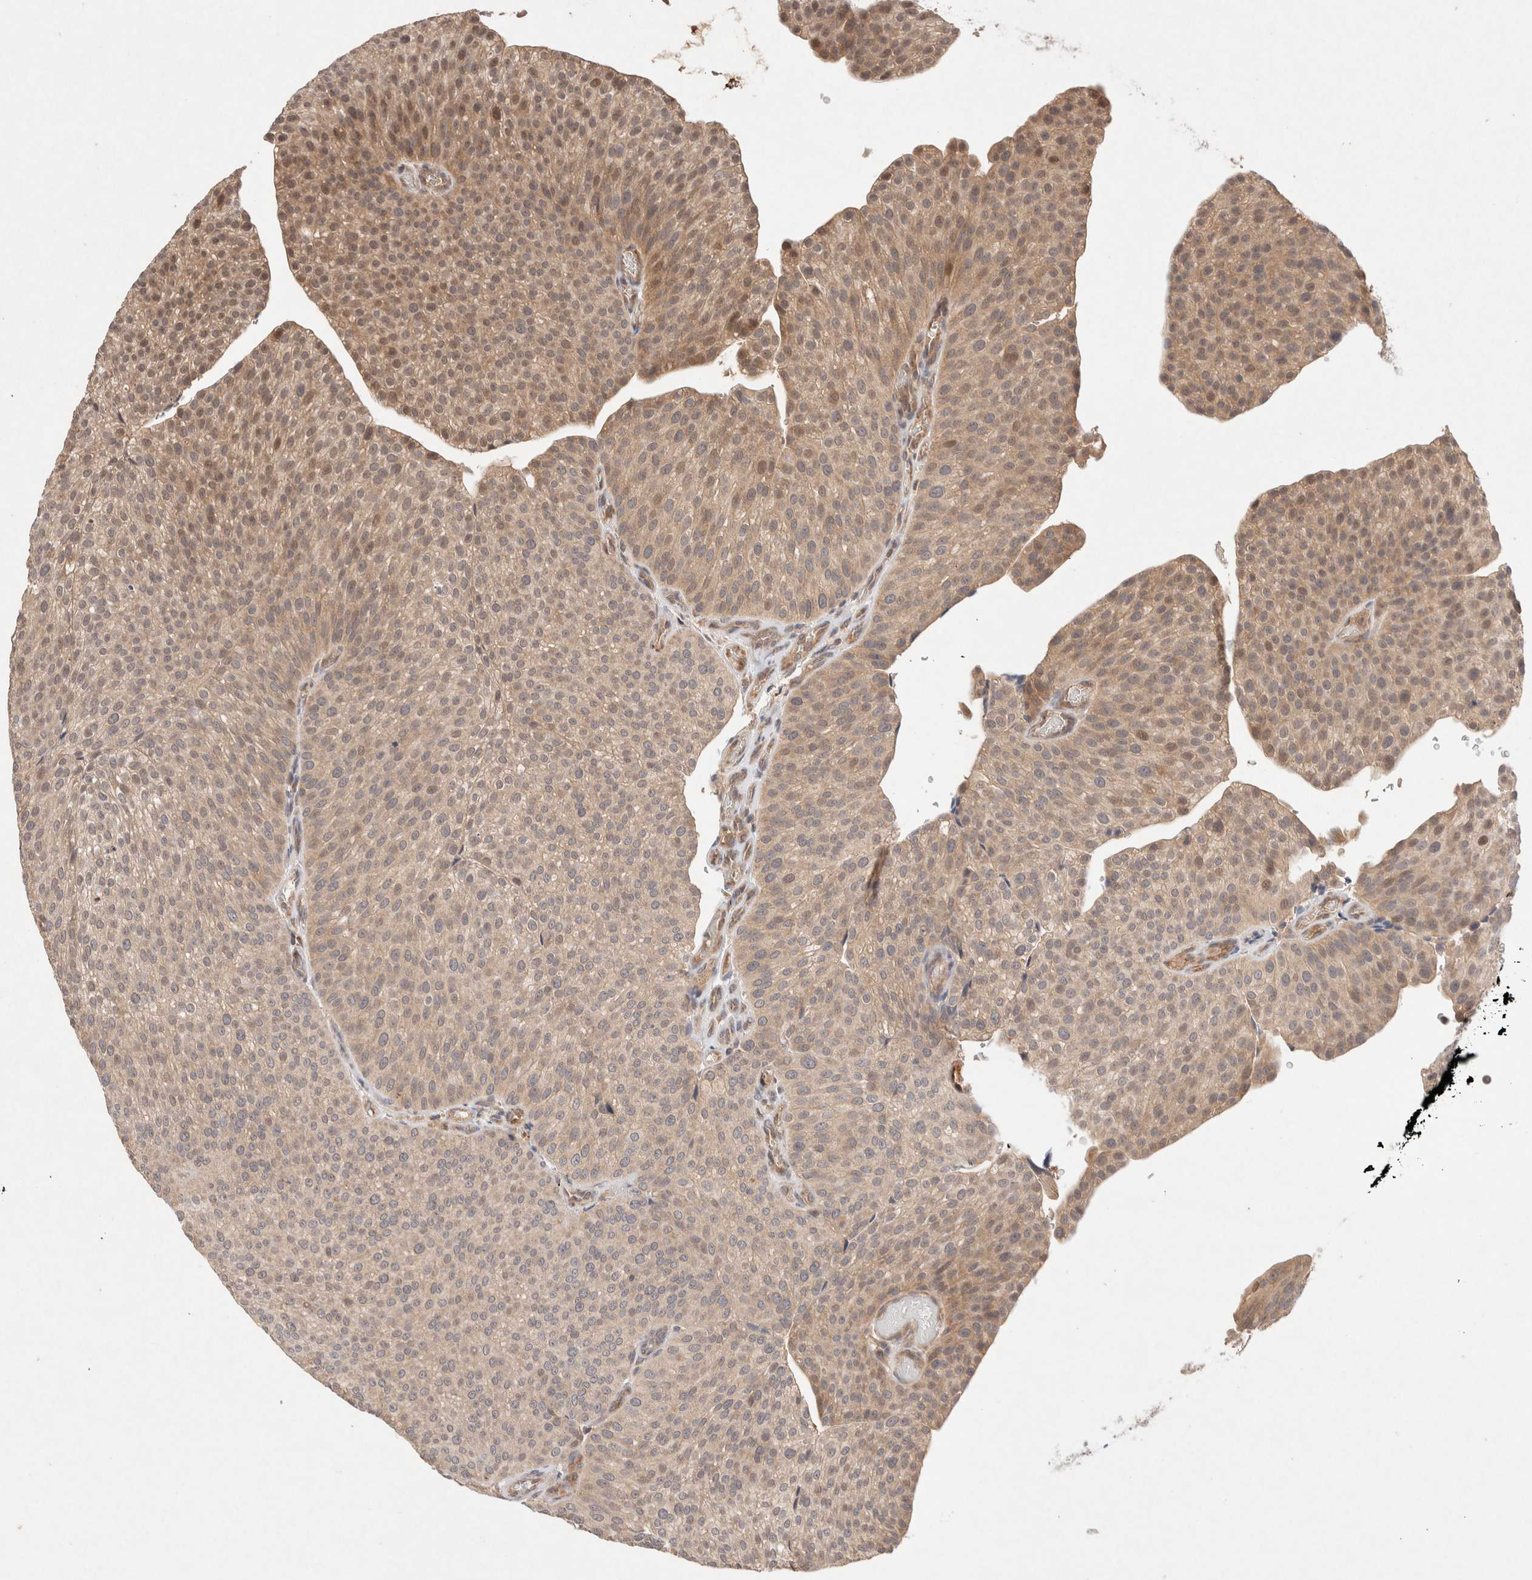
{"staining": {"intensity": "moderate", "quantity": ">75%", "location": "cytoplasmic/membranous"}, "tissue": "urothelial cancer", "cell_type": "Tumor cells", "image_type": "cancer", "snomed": [{"axis": "morphology", "description": "Normal tissue, NOS"}, {"axis": "morphology", "description": "Urothelial carcinoma, Low grade"}, {"axis": "topography", "description": "Smooth muscle"}, {"axis": "topography", "description": "Urinary bladder"}], "caption": "Low-grade urothelial carcinoma stained with DAB immunohistochemistry (IHC) shows medium levels of moderate cytoplasmic/membranous expression in approximately >75% of tumor cells. Using DAB (3,3'-diaminobenzidine) (brown) and hematoxylin (blue) stains, captured at high magnification using brightfield microscopy.", "gene": "KLHL20", "patient": {"sex": "male", "age": 60}}